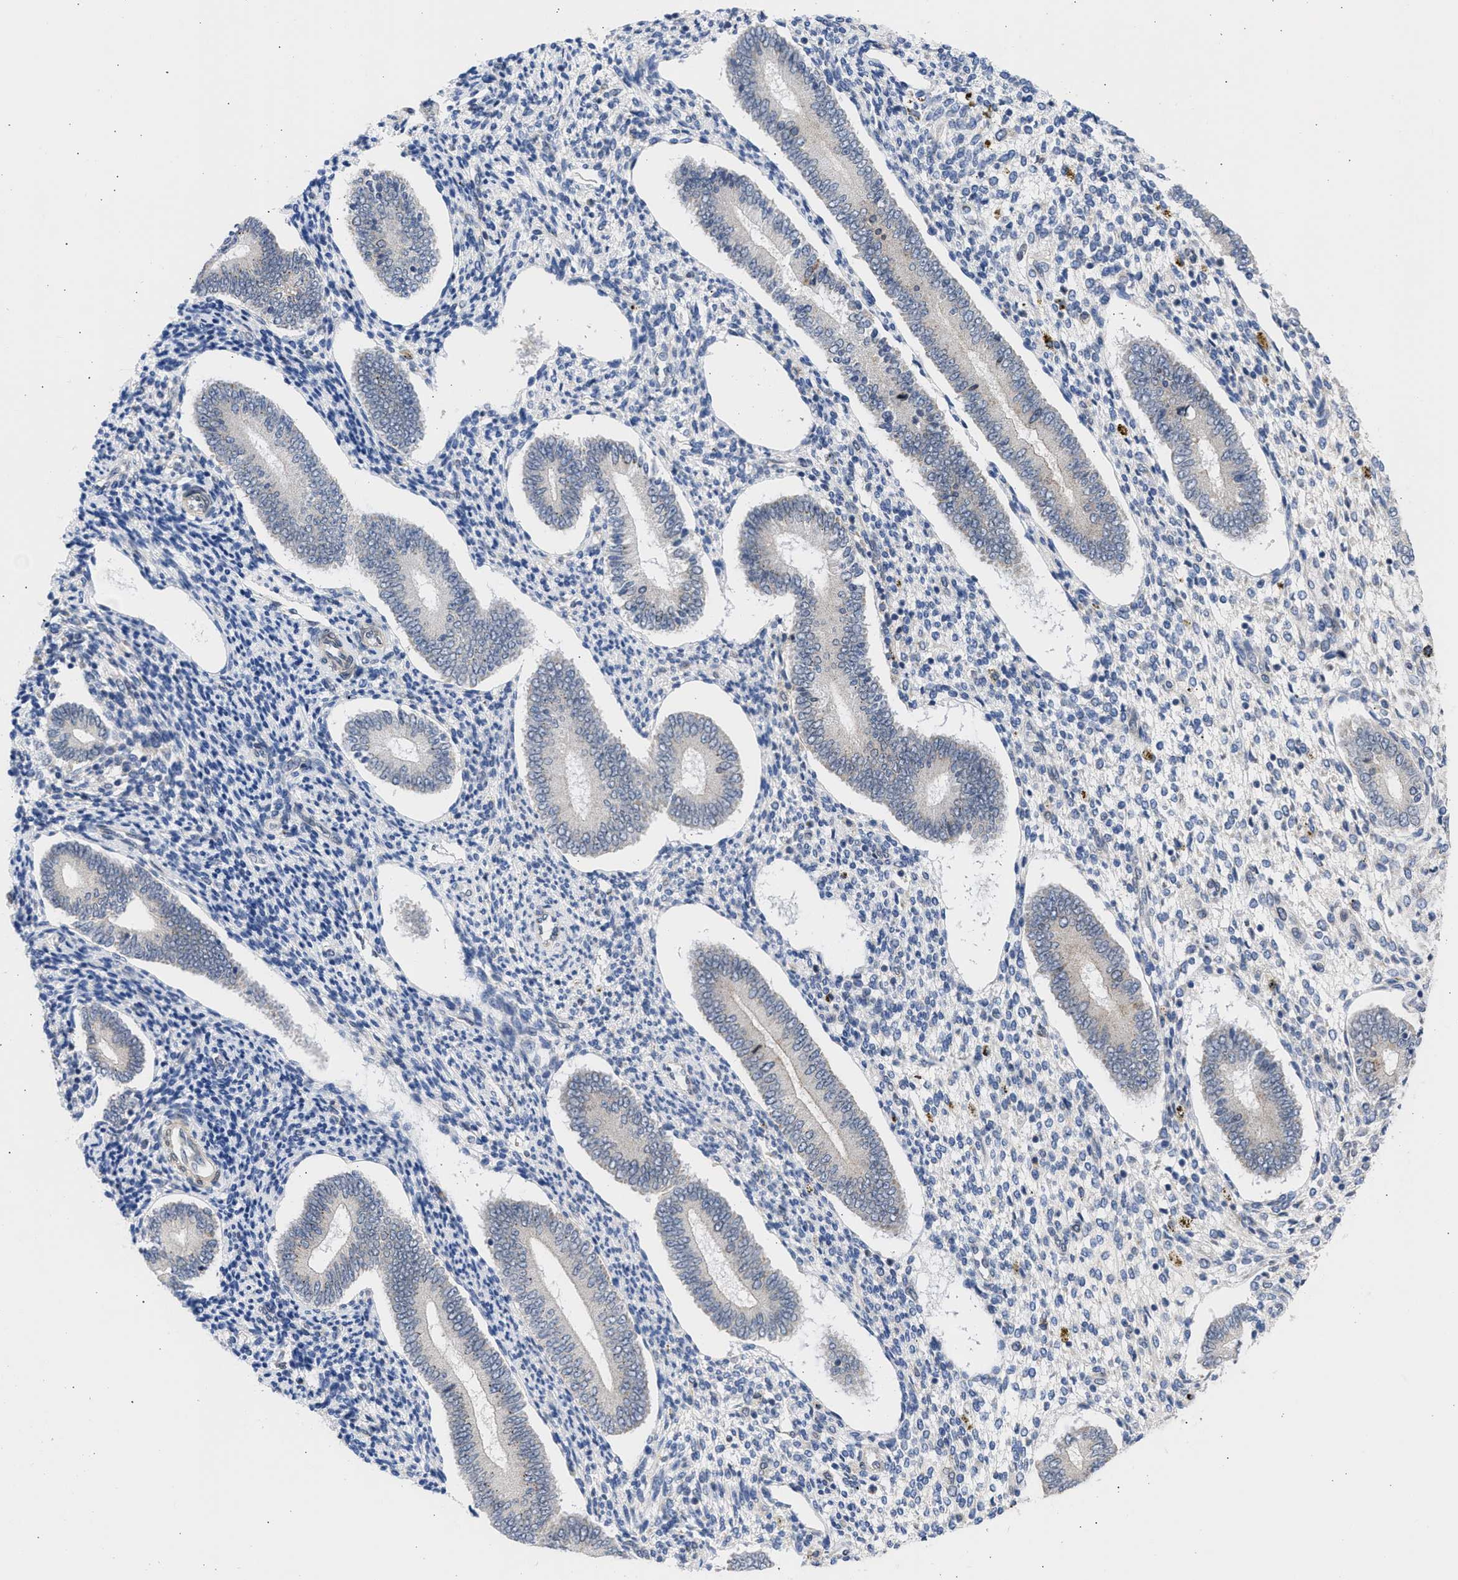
{"staining": {"intensity": "weak", "quantity": "<25%", "location": "cytoplasmic/membranous"}, "tissue": "endometrium", "cell_type": "Cells in endometrial stroma", "image_type": "normal", "snomed": [{"axis": "morphology", "description": "Normal tissue, NOS"}, {"axis": "topography", "description": "Endometrium"}], "caption": "Cells in endometrial stroma show no significant protein positivity in unremarkable endometrium. The staining was performed using DAB (3,3'-diaminobenzidine) to visualize the protein expression in brown, while the nuclei were stained in blue with hematoxylin (Magnification: 20x).", "gene": "NUP35", "patient": {"sex": "female", "age": 42}}